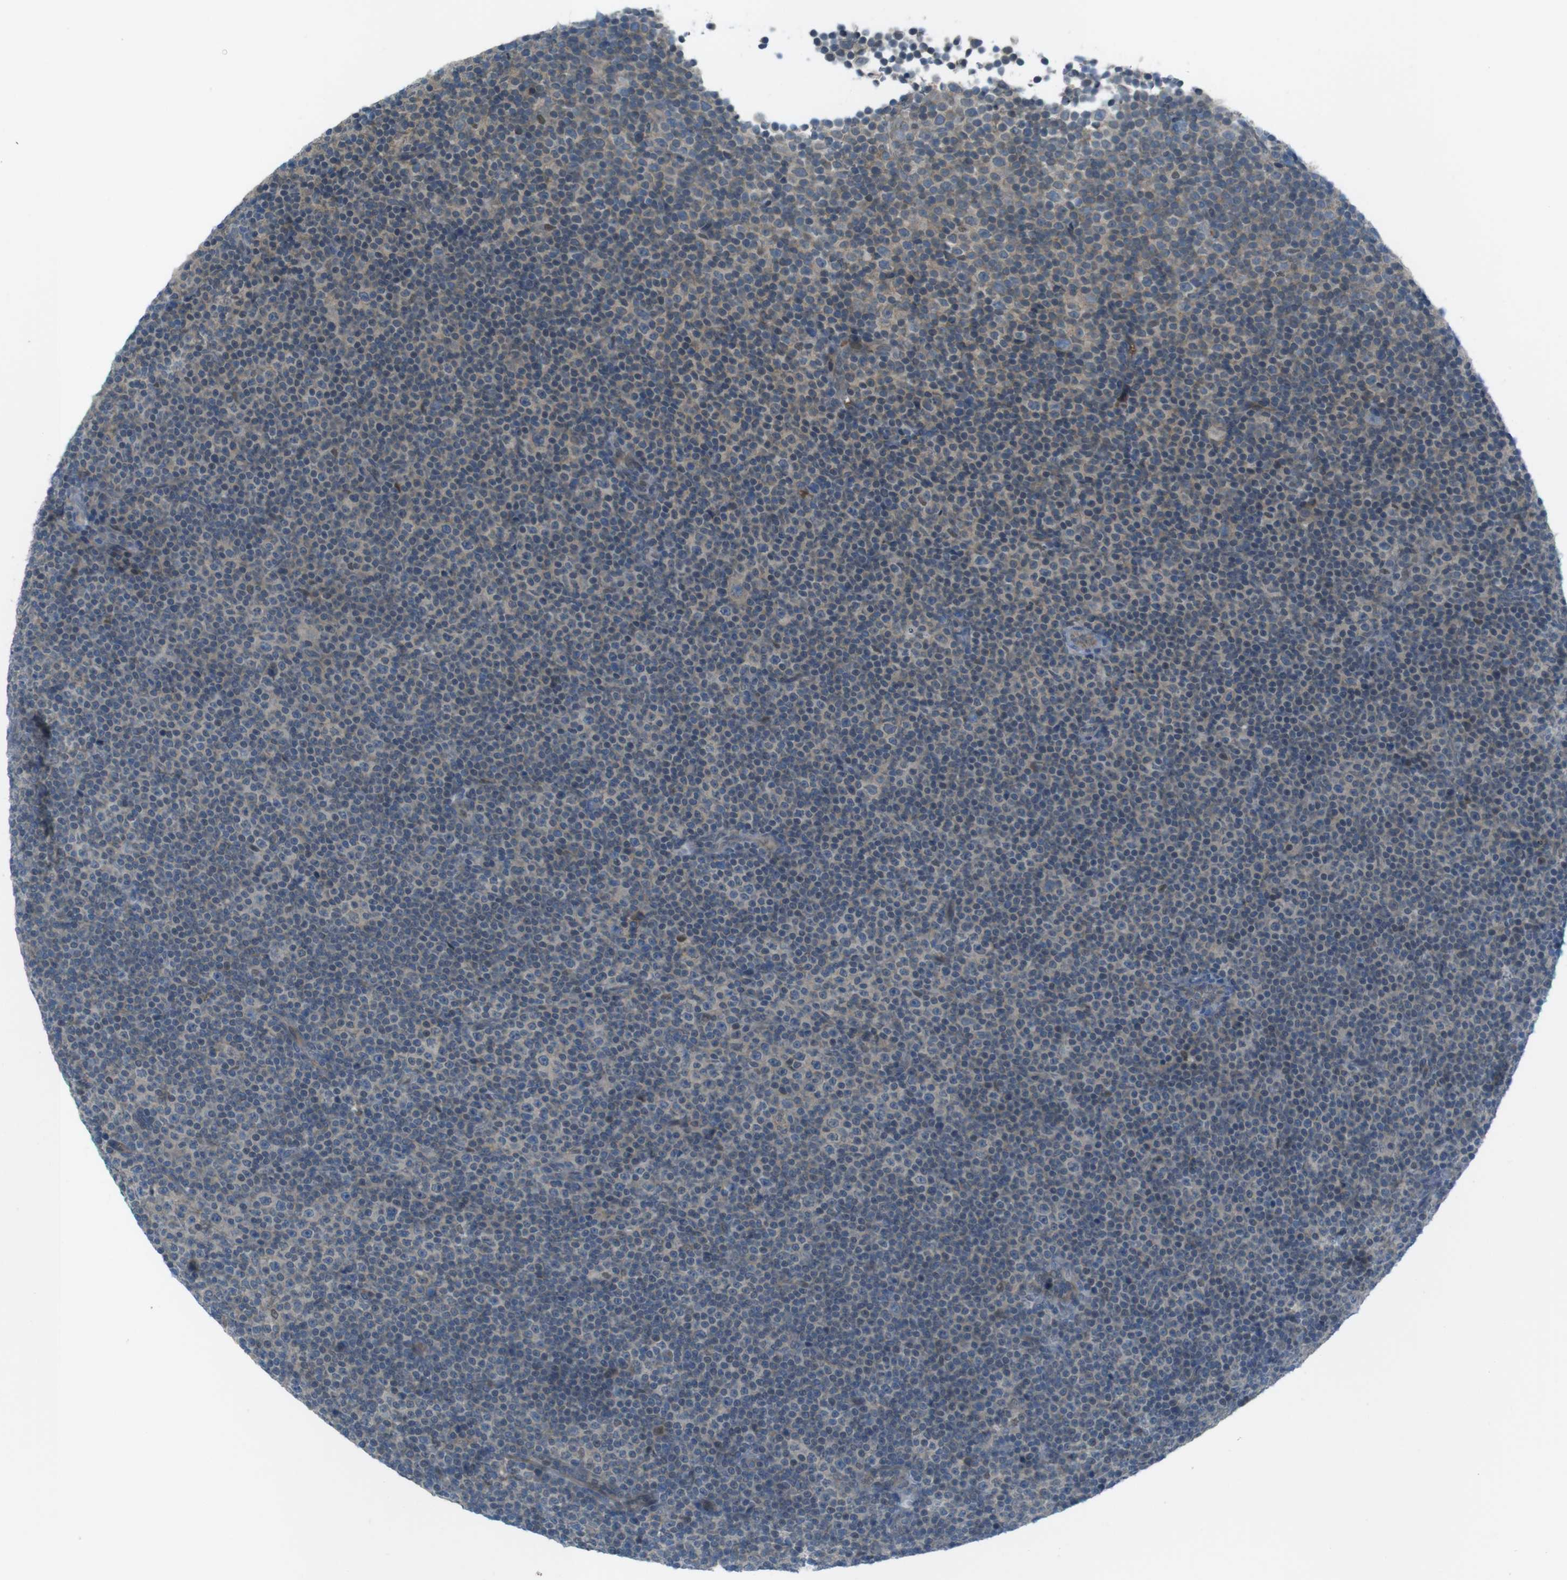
{"staining": {"intensity": "weak", "quantity": "<25%", "location": "cytoplasmic/membranous"}, "tissue": "lymphoma", "cell_type": "Tumor cells", "image_type": "cancer", "snomed": [{"axis": "morphology", "description": "Malignant lymphoma, non-Hodgkin's type, Low grade"}, {"axis": "topography", "description": "Lymph node"}], "caption": "The immunohistochemistry image has no significant positivity in tumor cells of malignant lymphoma, non-Hodgkin's type (low-grade) tissue. Brightfield microscopy of immunohistochemistry (IHC) stained with DAB (brown) and hematoxylin (blue), captured at high magnification.", "gene": "ZDHHC20", "patient": {"sex": "female", "age": 67}}